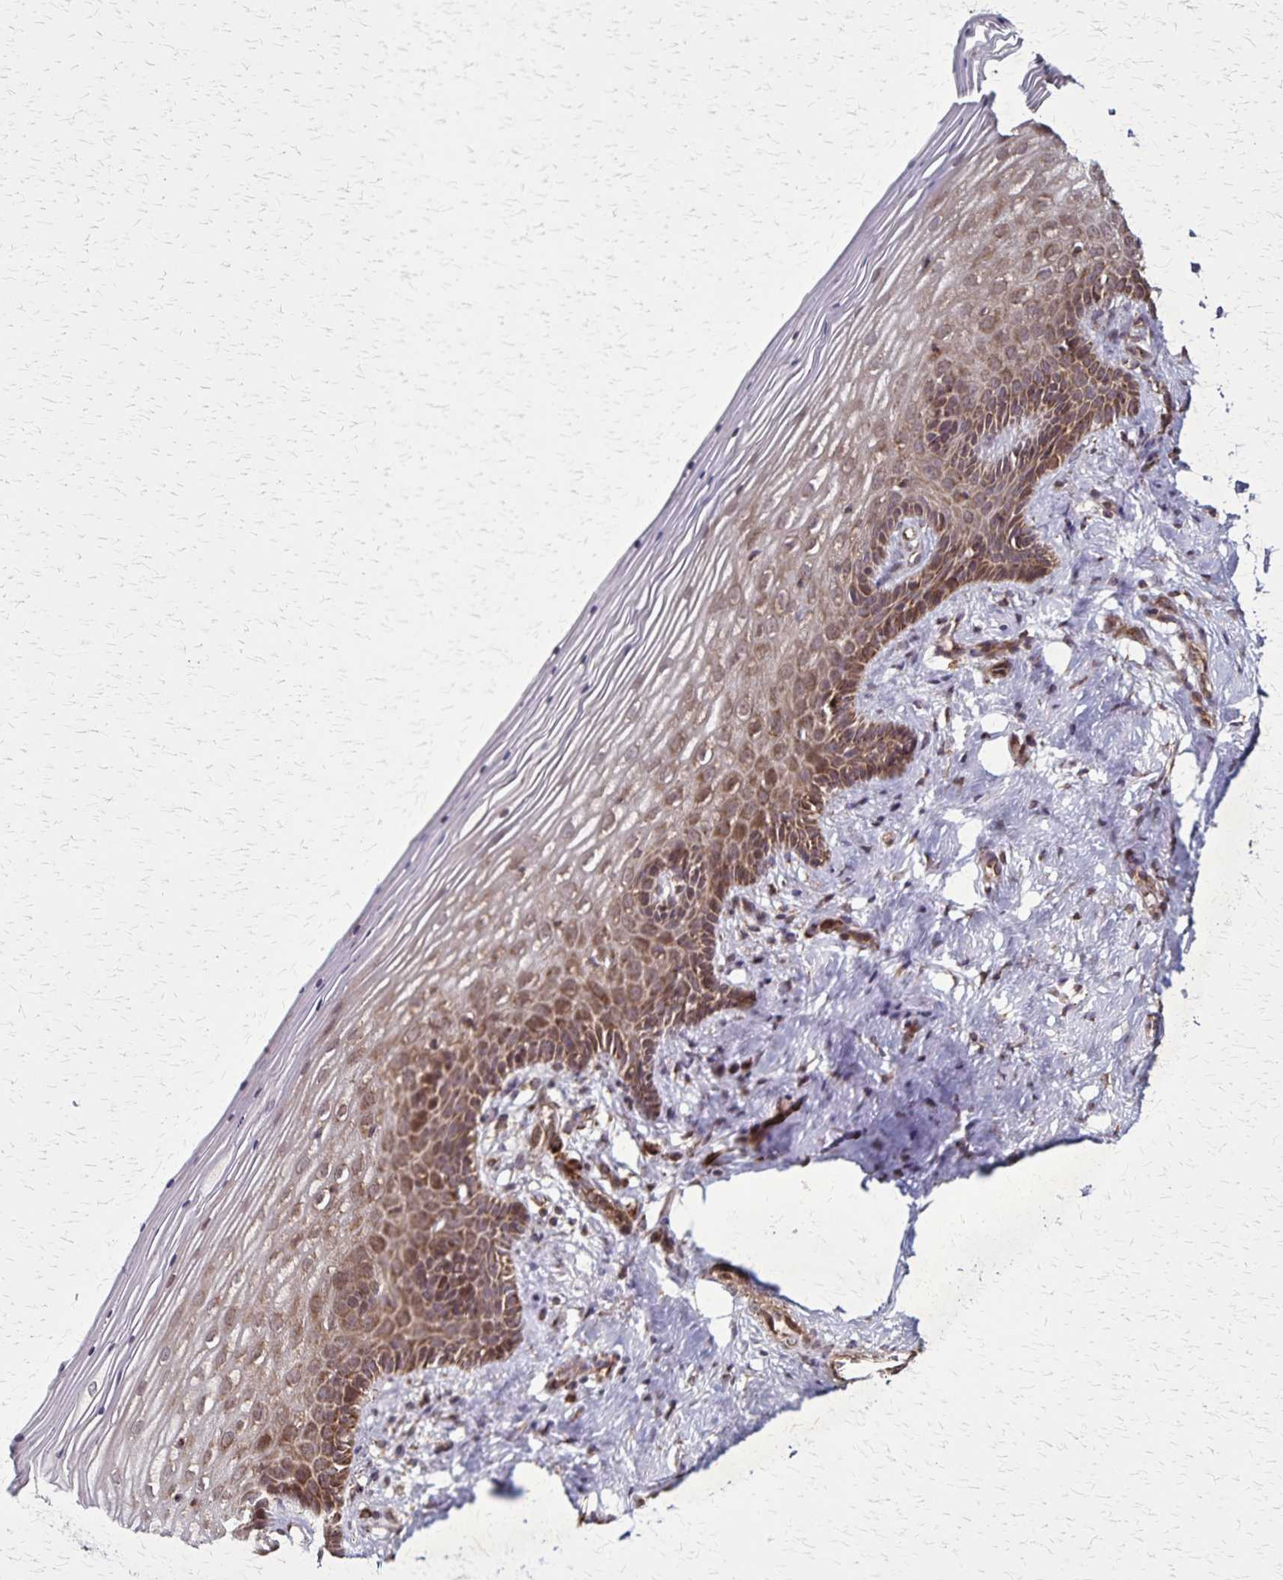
{"staining": {"intensity": "moderate", "quantity": "25%-75%", "location": "cytoplasmic/membranous,nuclear"}, "tissue": "vagina", "cell_type": "Squamous epithelial cells", "image_type": "normal", "snomed": [{"axis": "morphology", "description": "Normal tissue, NOS"}, {"axis": "topography", "description": "Vagina"}], "caption": "This histopathology image displays immunohistochemistry staining of benign human vagina, with medium moderate cytoplasmic/membranous,nuclear expression in approximately 25%-75% of squamous epithelial cells.", "gene": "NFS1", "patient": {"sex": "female", "age": 45}}